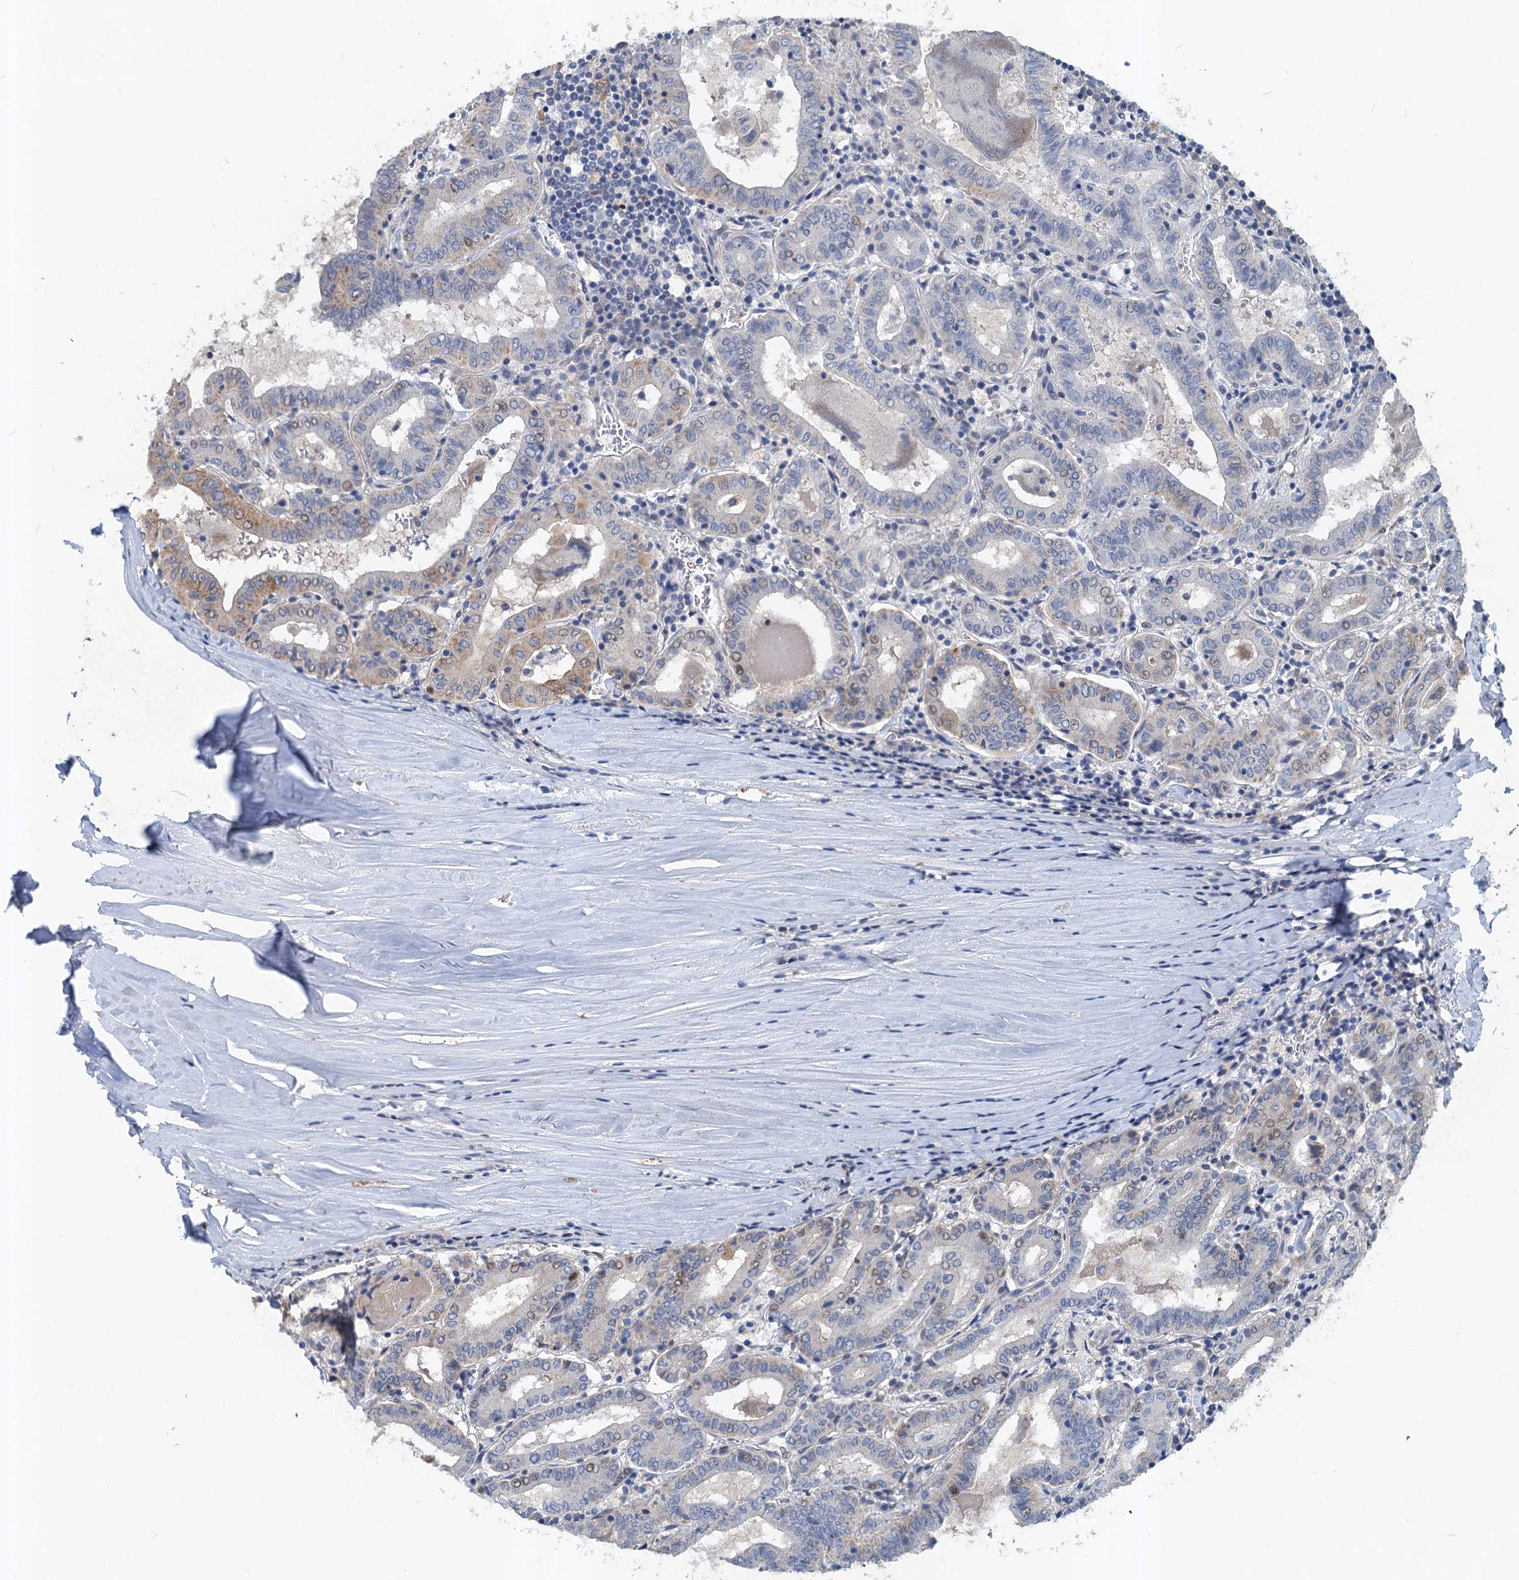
{"staining": {"intensity": "weak", "quantity": "<25%", "location": "cytoplasmic/membranous"}, "tissue": "thyroid cancer", "cell_type": "Tumor cells", "image_type": "cancer", "snomed": [{"axis": "morphology", "description": "Papillary adenocarcinoma, NOS"}, {"axis": "topography", "description": "Thyroid gland"}], "caption": "A histopathology image of human thyroid cancer (papillary adenocarcinoma) is negative for staining in tumor cells.", "gene": "NBEA", "patient": {"sex": "female", "age": 72}}